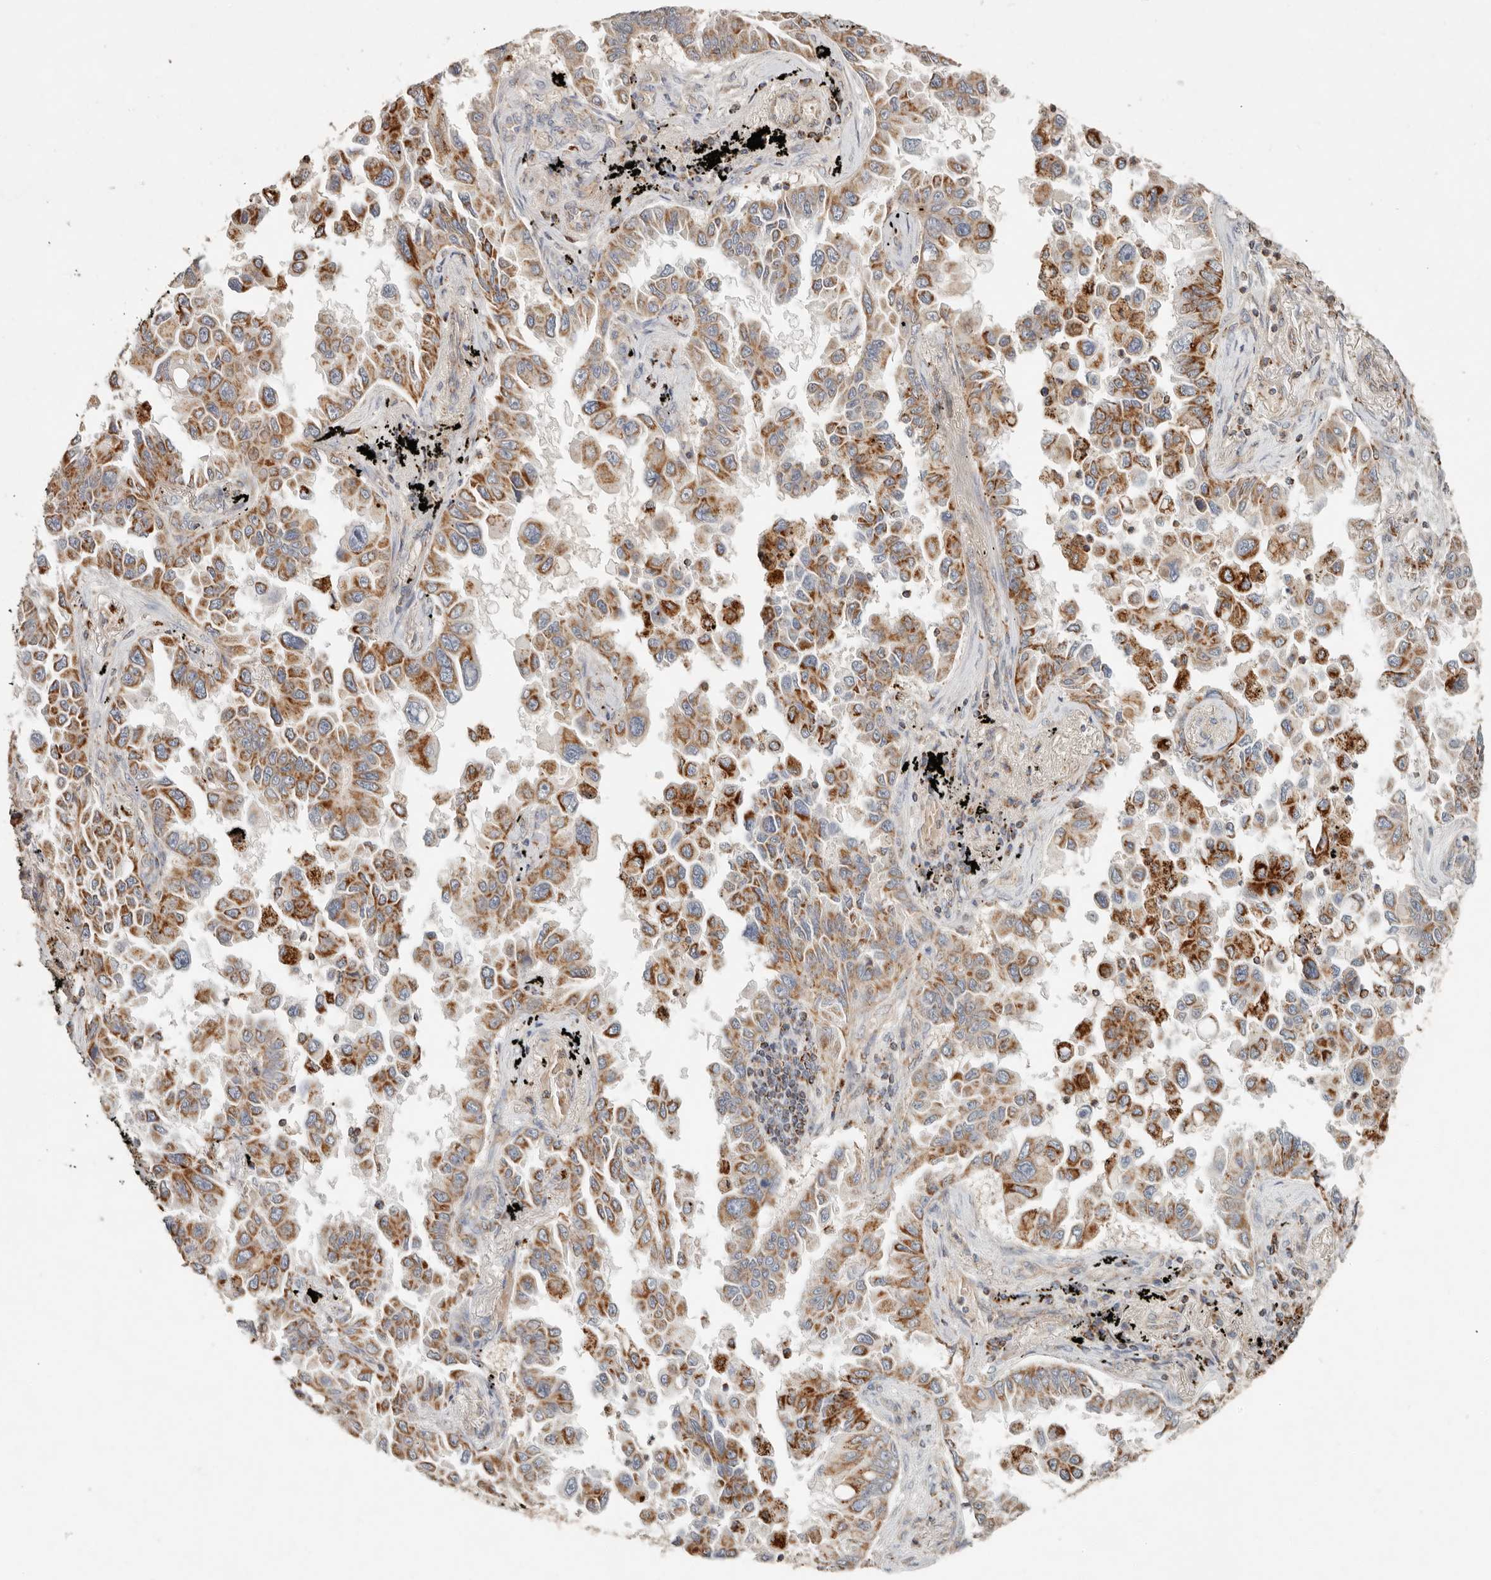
{"staining": {"intensity": "strong", "quantity": ">75%", "location": "cytoplasmic/membranous"}, "tissue": "lung cancer", "cell_type": "Tumor cells", "image_type": "cancer", "snomed": [{"axis": "morphology", "description": "Adenocarcinoma, NOS"}, {"axis": "topography", "description": "Lung"}], "caption": "Brown immunohistochemical staining in human lung adenocarcinoma demonstrates strong cytoplasmic/membranous expression in approximately >75% of tumor cells.", "gene": "ARHGEF10L", "patient": {"sex": "female", "age": 67}}